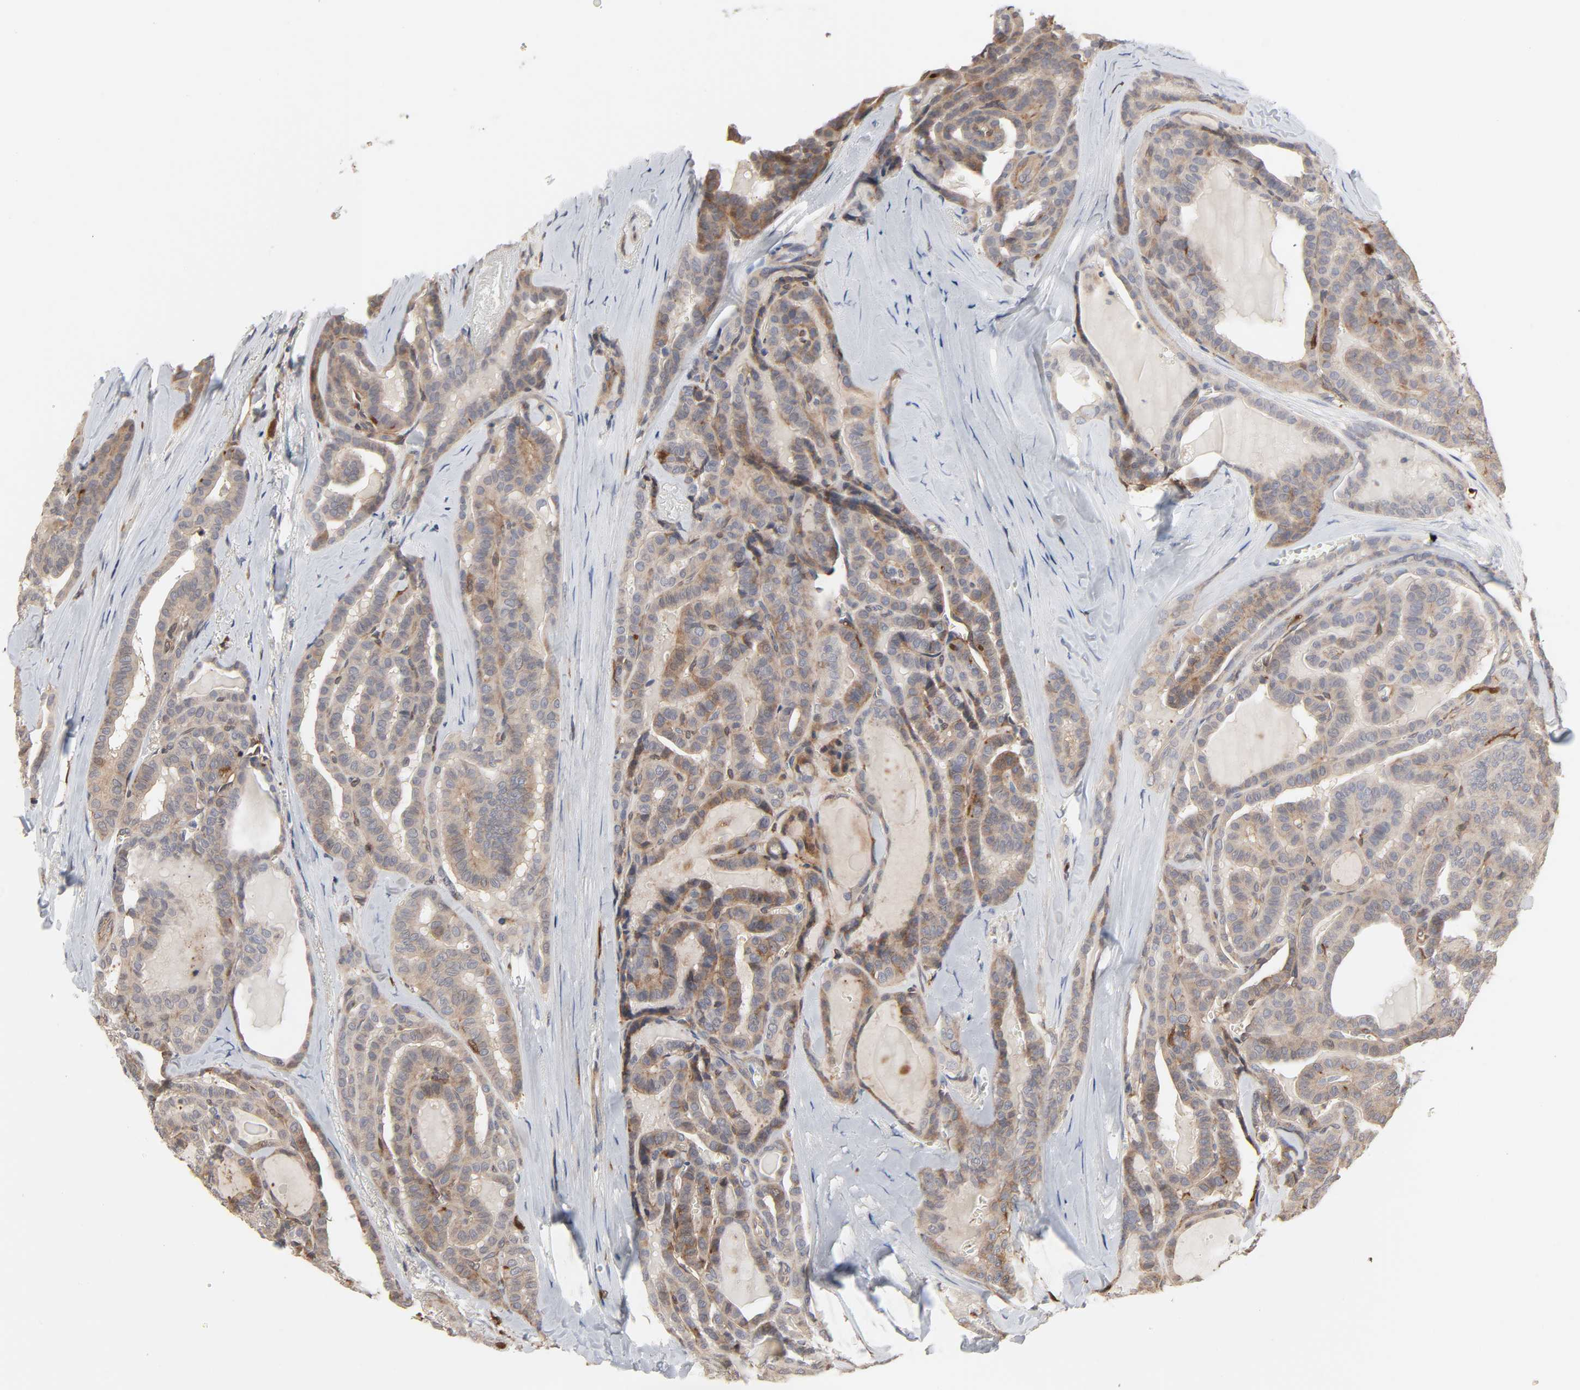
{"staining": {"intensity": "weak", "quantity": ">75%", "location": "cytoplasmic/membranous"}, "tissue": "thyroid cancer", "cell_type": "Tumor cells", "image_type": "cancer", "snomed": [{"axis": "morphology", "description": "Carcinoma, NOS"}, {"axis": "topography", "description": "Thyroid gland"}], "caption": "Weak cytoplasmic/membranous staining for a protein is identified in about >75% of tumor cells of carcinoma (thyroid) using immunohistochemistry.", "gene": "NDRG2", "patient": {"sex": "female", "age": 91}}